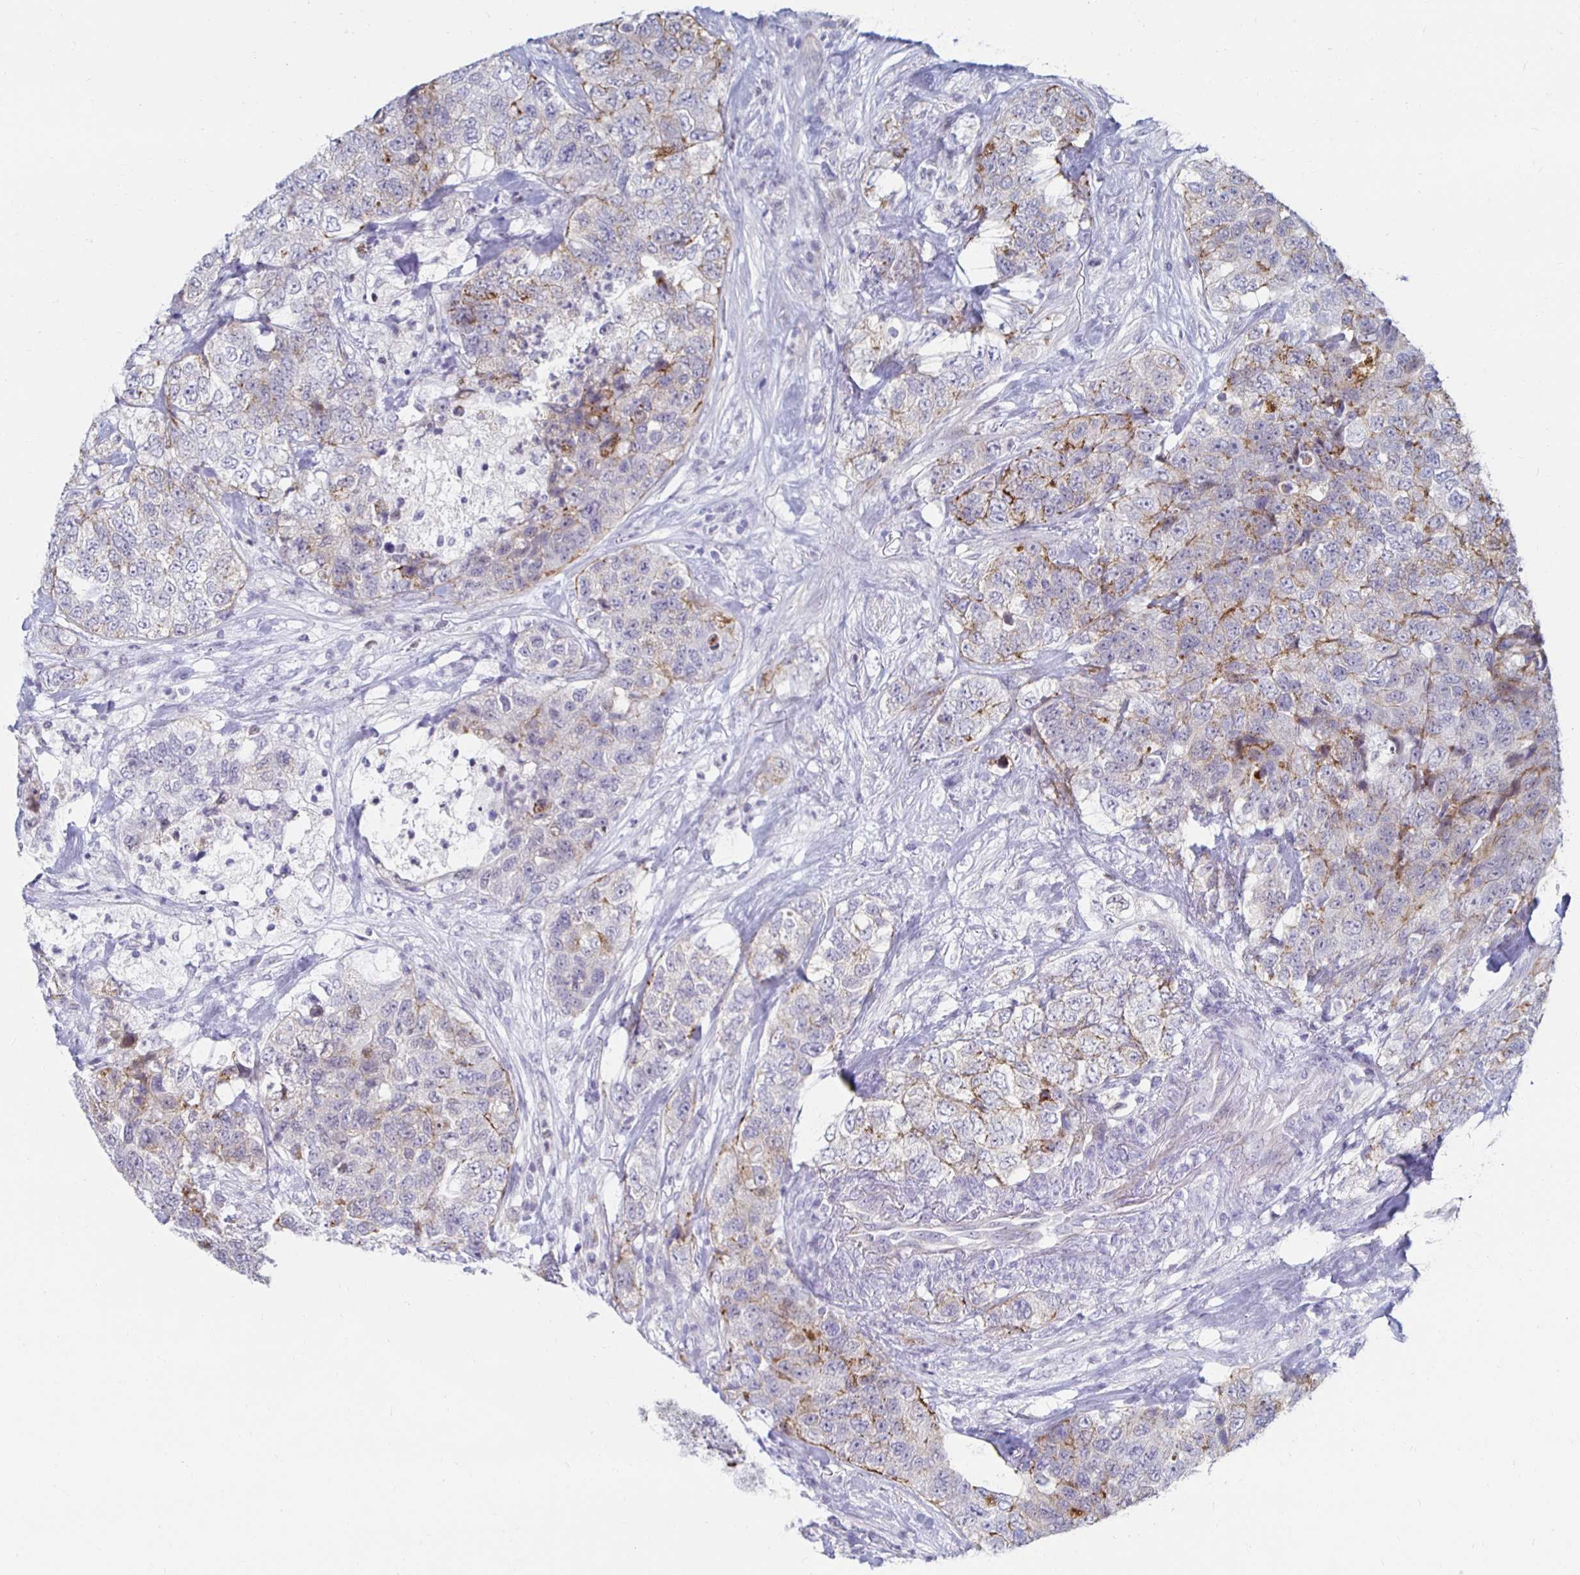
{"staining": {"intensity": "moderate", "quantity": "25%-75%", "location": "cytoplasmic/membranous"}, "tissue": "urothelial cancer", "cell_type": "Tumor cells", "image_type": "cancer", "snomed": [{"axis": "morphology", "description": "Urothelial carcinoma, High grade"}, {"axis": "topography", "description": "Urinary bladder"}], "caption": "Protein staining of urothelial carcinoma (high-grade) tissue reveals moderate cytoplasmic/membranous expression in approximately 25%-75% of tumor cells.", "gene": "NOCT", "patient": {"sex": "female", "age": 78}}